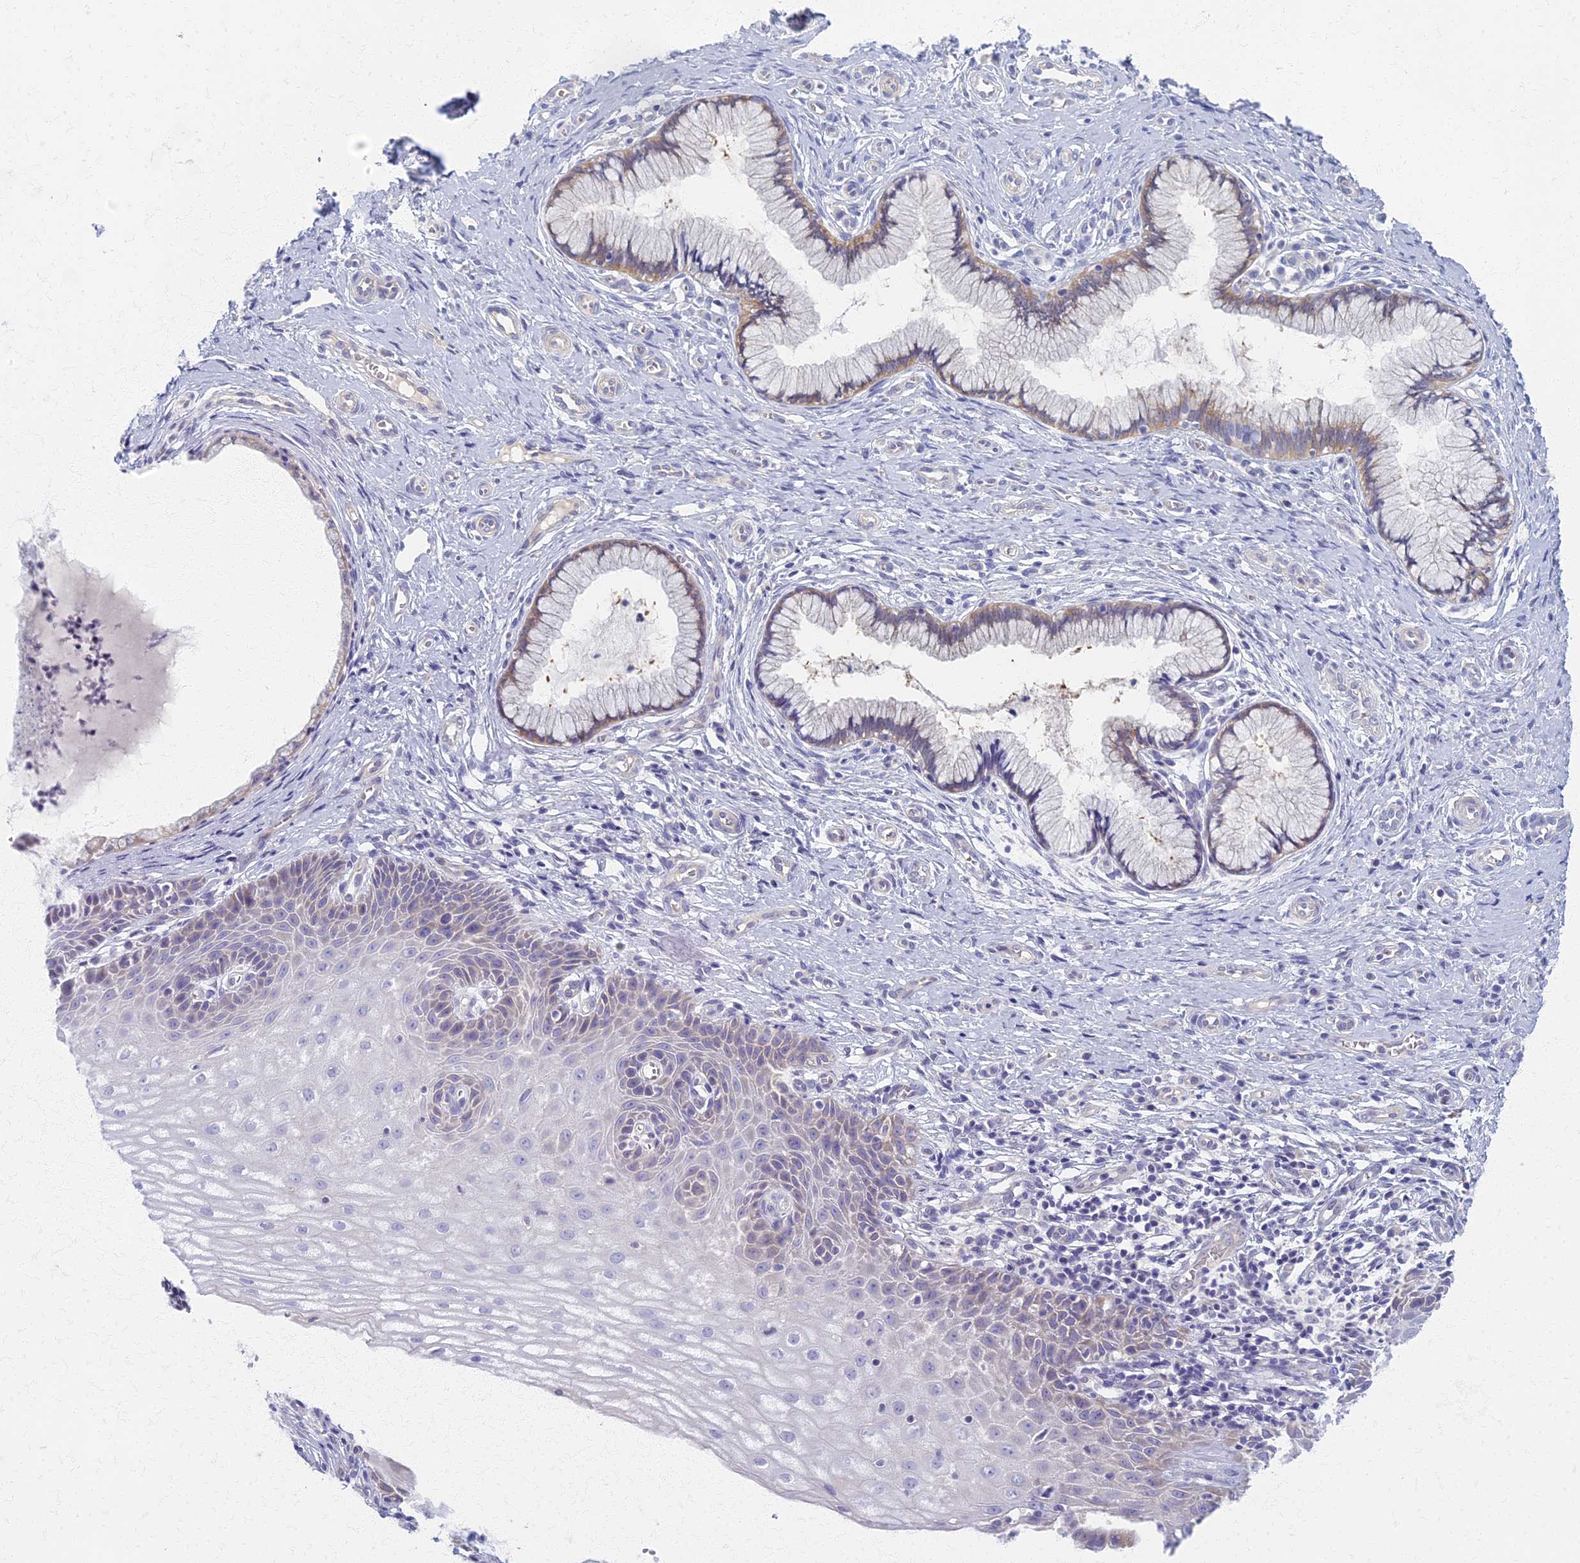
{"staining": {"intensity": "moderate", "quantity": "<25%", "location": "cytoplasmic/membranous"}, "tissue": "cervix", "cell_type": "Glandular cells", "image_type": "normal", "snomed": [{"axis": "morphology", "description": "Normal tissue, NOS"}, {"axis": "topography", "description": "Cervix"}], "caption": "IHC photomicrograph of unremarkable cervix: cervix stained using immunohistochemistry (IHC) reveals low levels of moderate protein expression localized specifically in the cytoplasmic/membranous of glandular cells, appearing as a cytoplasmic/membranous brown color.", "gene": "AP4E1", "patient": {"sex": "female", "age": 36}}